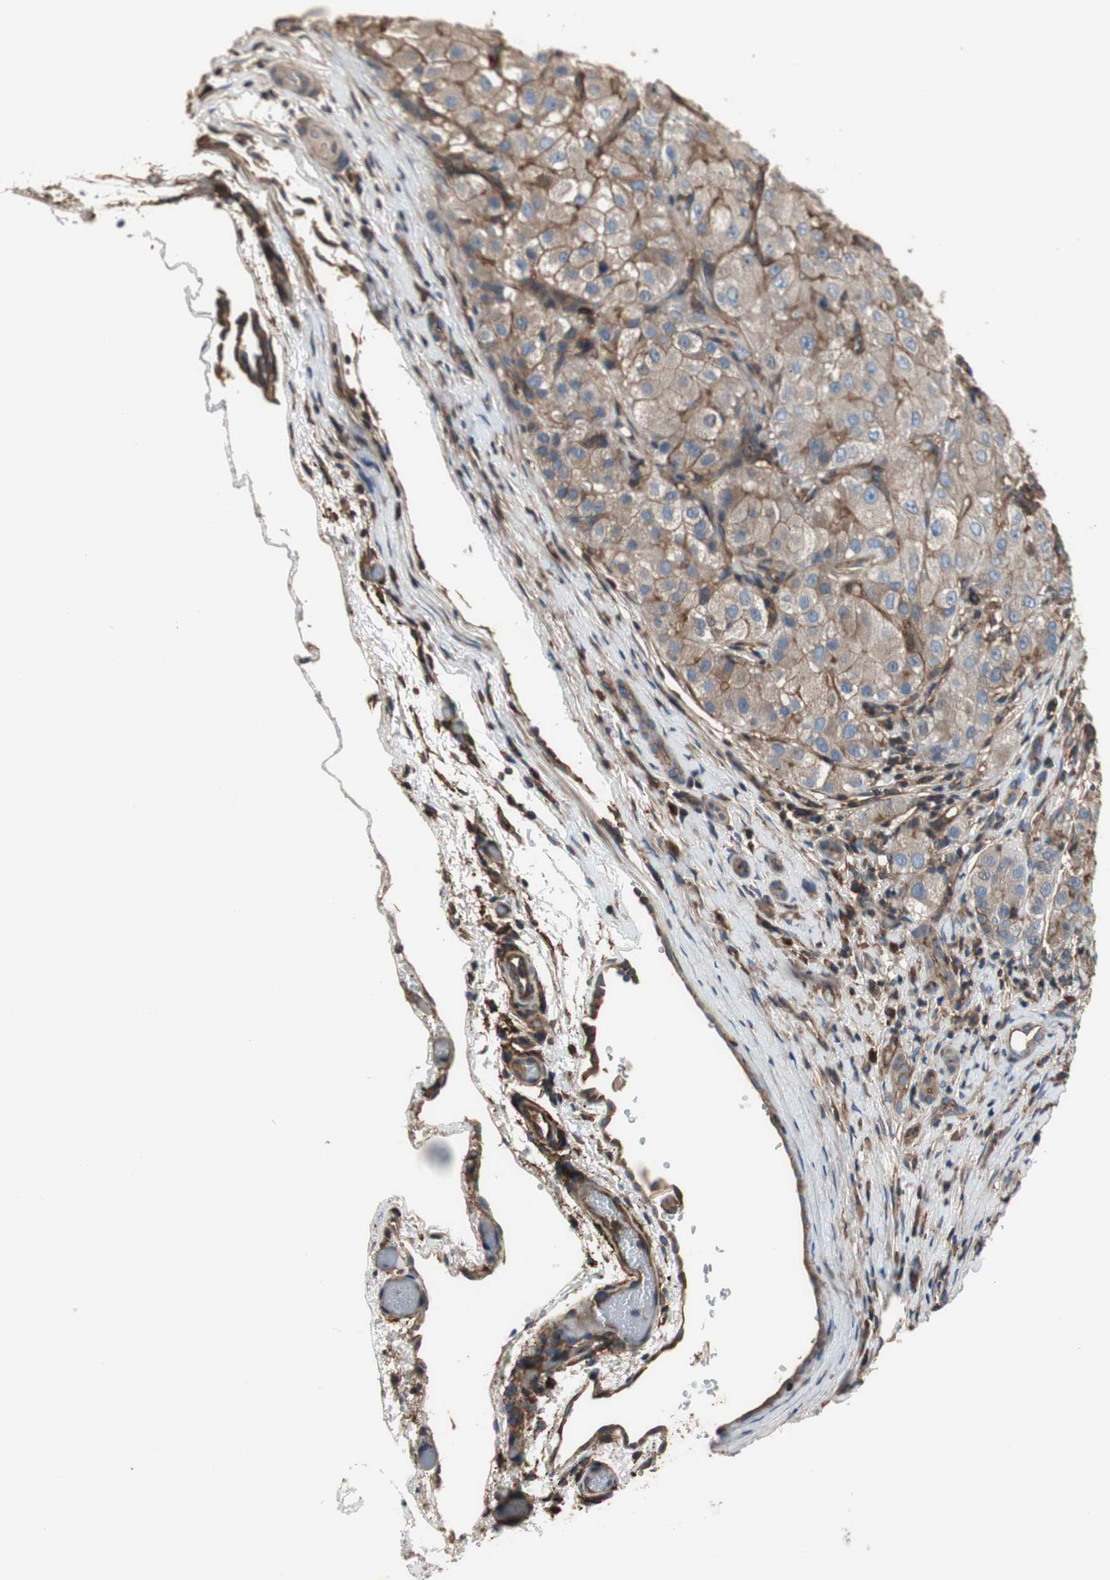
{"staining": {"intensity": "weak", "quantity": "25%-75%", "location": "cytoplasmic/membranous"}, "tissue": "liver cancer", "cell_type": "Tumor cells", "image_type": "cancer", "snomed": [{"axis": "morphology", "description": "Carcinoma, Hepatocellular, NOS"}, {"axis": "topography", "description": "Liver"}], "caption": "IHC histopathology image of liver cancer stained for a protein (brown), which exhibits low levels of weak cytoplasmic/membranous expression in about 25%-75% of tumor cells.", "gene": "IL1RL1", "patient": {"sex": "male", "age": 80}}